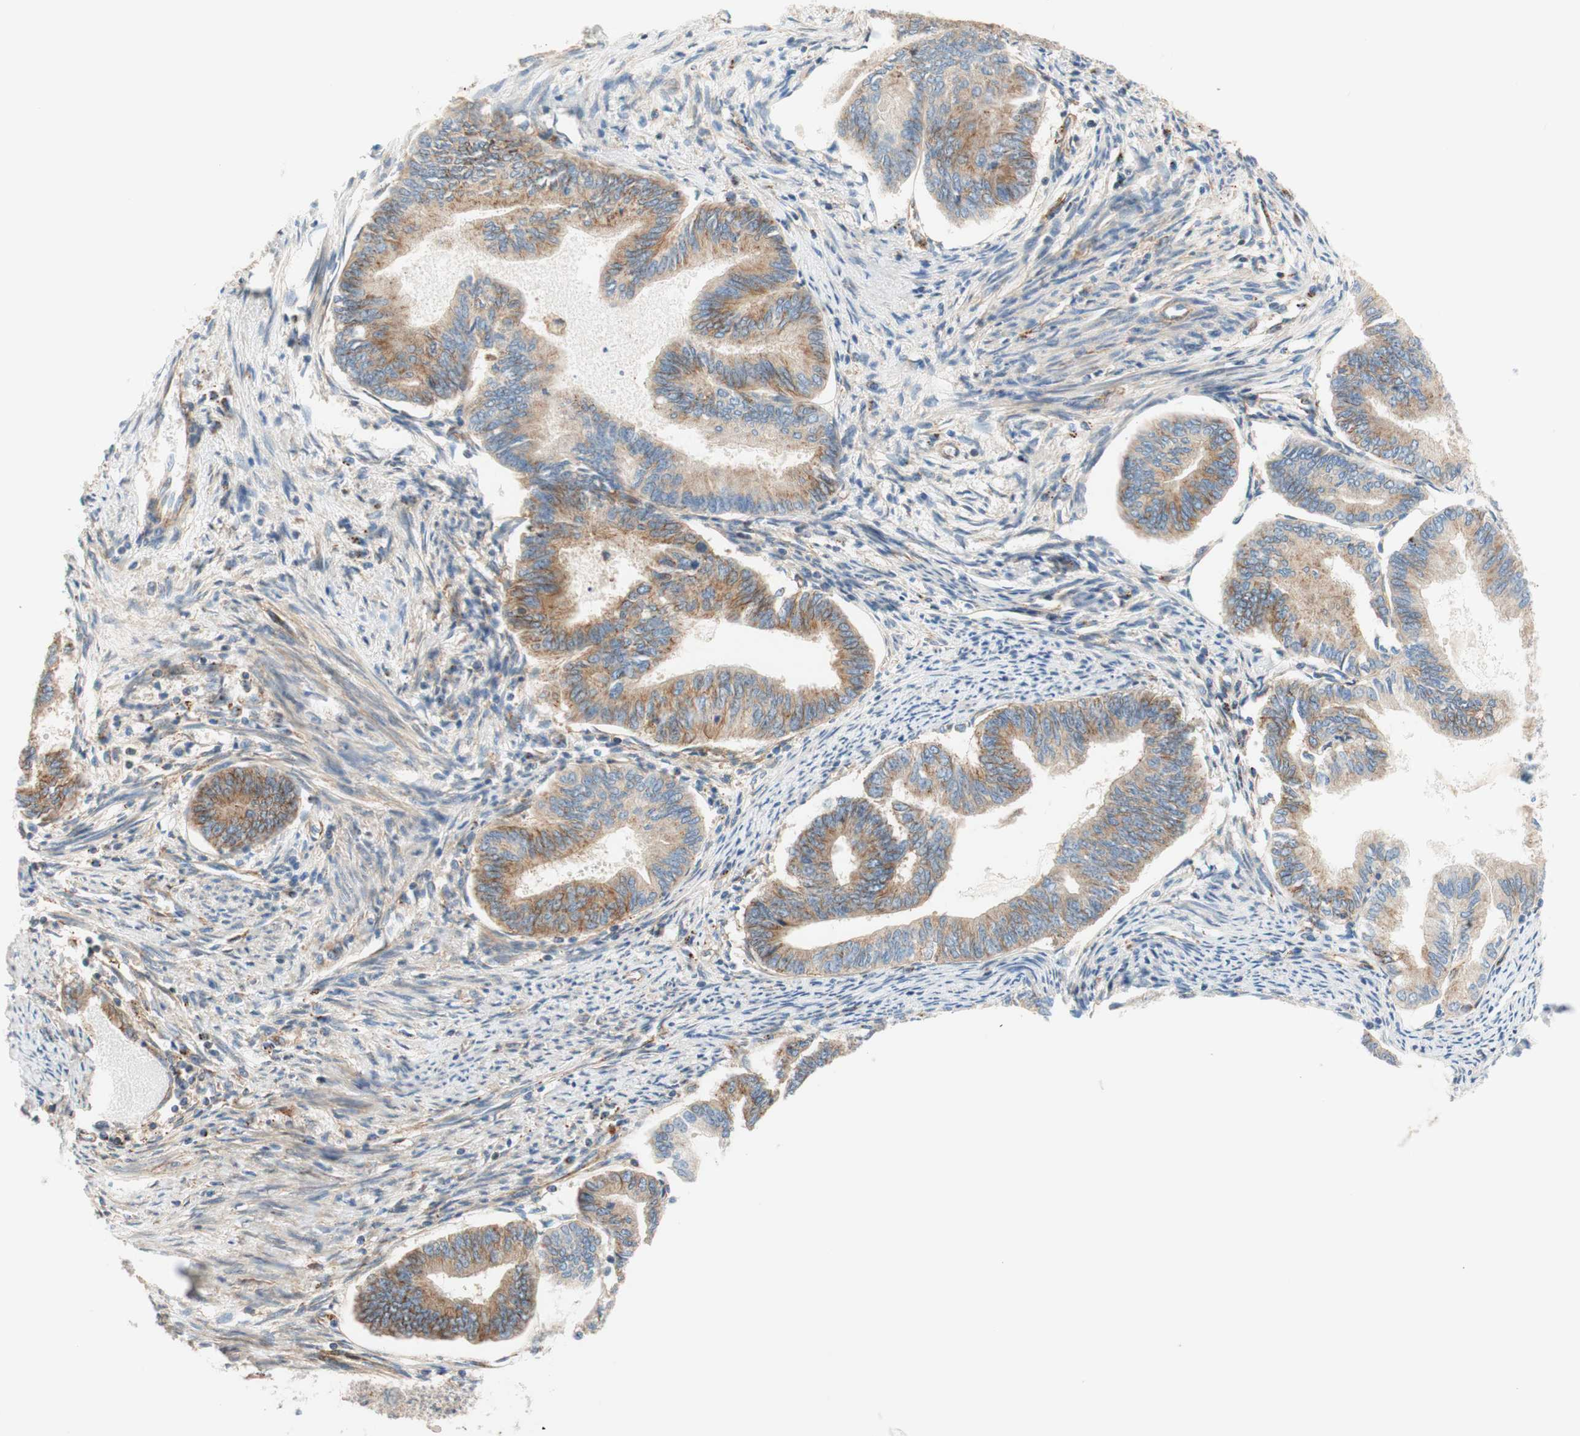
{"staining": {"intensity": "moderate", "quantity": ">75%", "location": "cytoplasmic/membranous"}, "tissue": "endometrial cancer", "cell_type": "Tumor cells", "image_type": "cancer", "snomed": [{"axis": "morphology", "description": "Adenocarcinoma, NOS"}, {"axis": "topography", "description": "Endometrium"}], "caption": "Tumor cells exhibit moderate cytoplasmic/membranous expression in about >75% of cells in endometrial adenocarcinoma.", "gene": "VPS26A", "patient": {"sex": "female", "age": 86}}